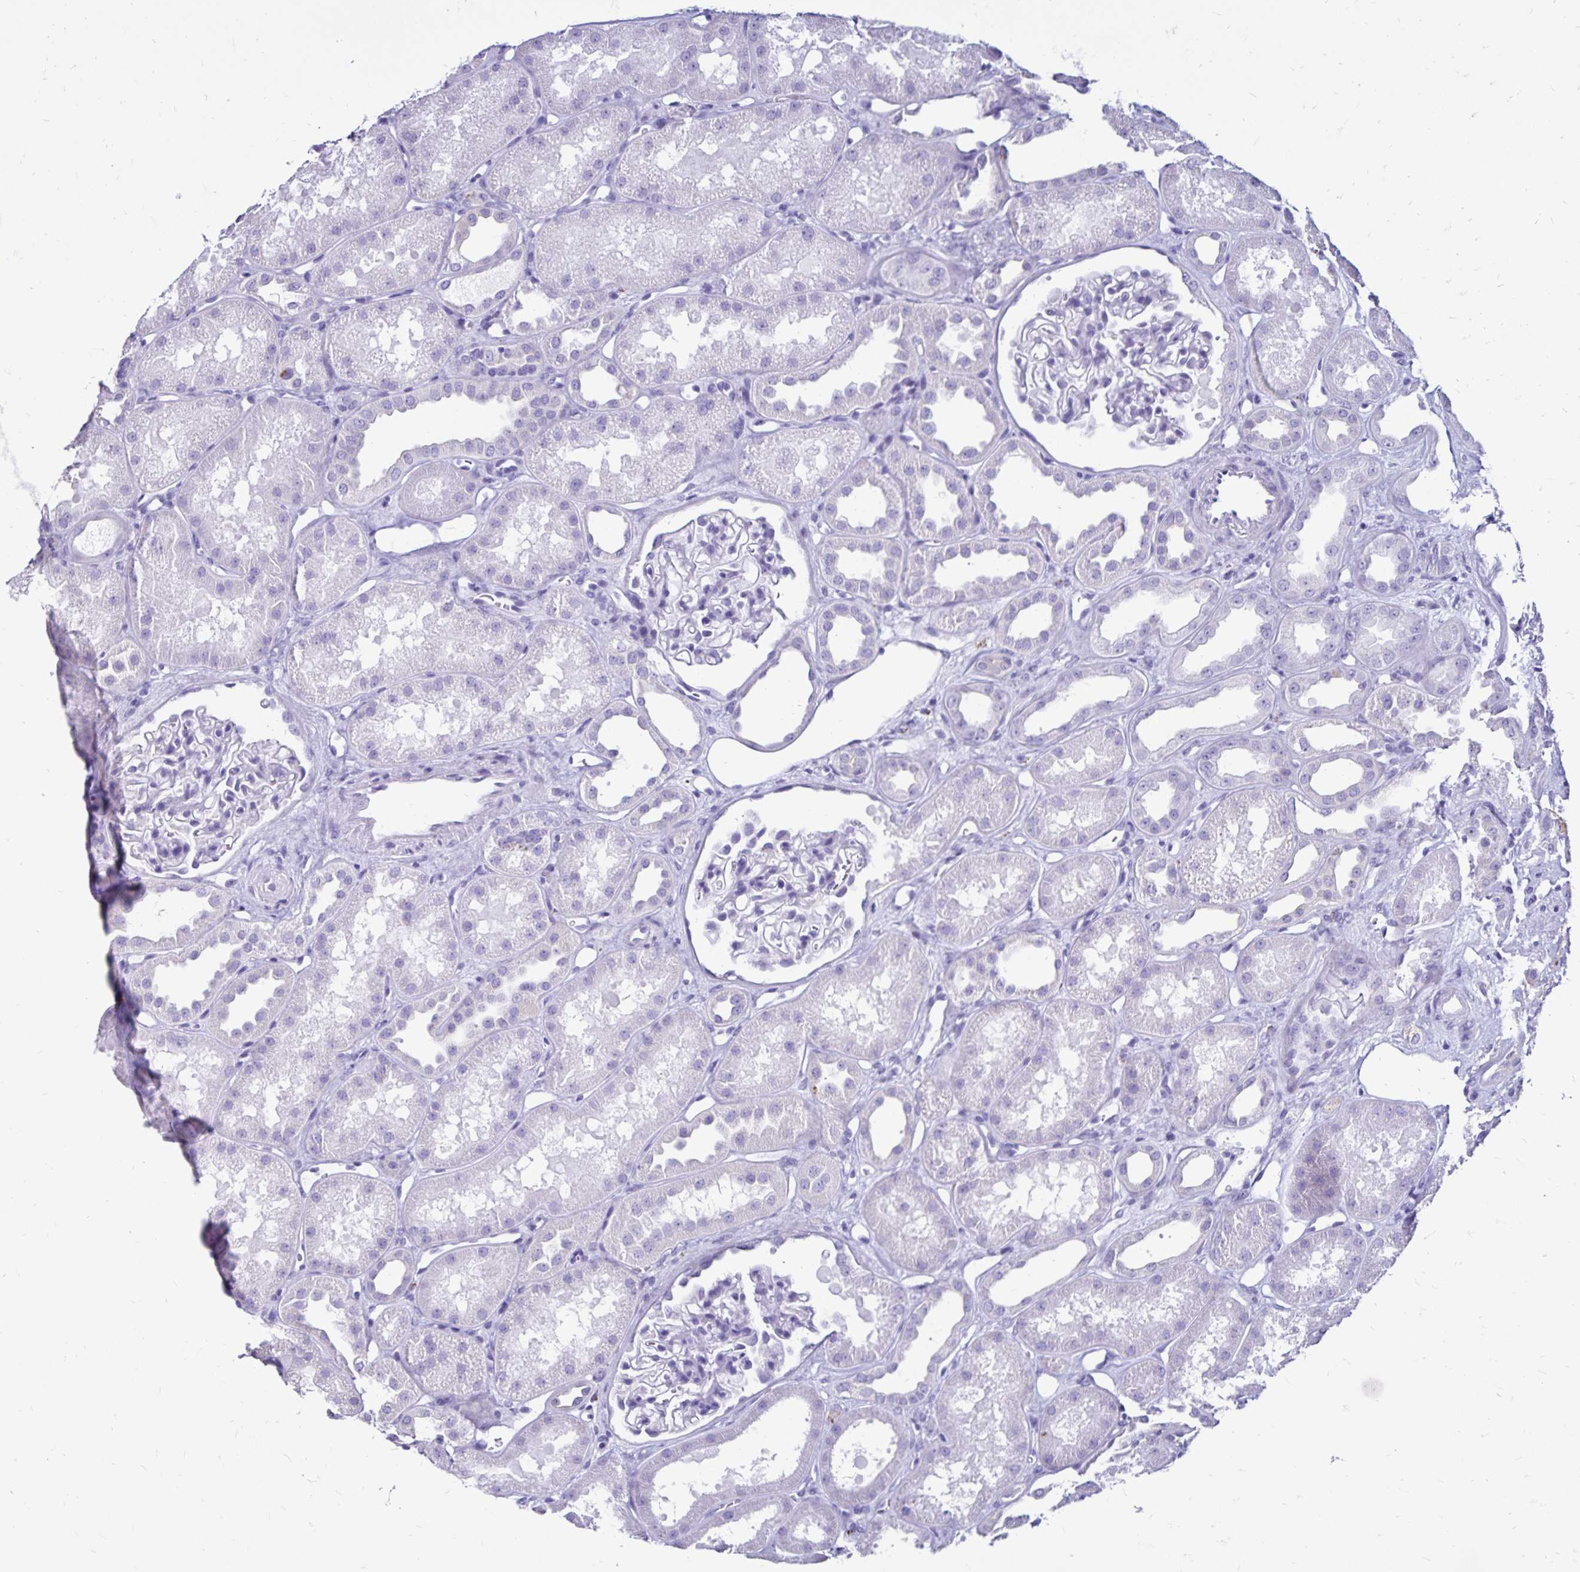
{"staining": {"intensity": "negative", "quantity": "none", "location": "none"}, "tissue": "kidney", "cell_type": "Cells in glomeruli", "image_type": "normal", "snomed": [{"axis": "morphology", "description": "Normal tissue, NOS"}, {"axis": "topography", "description": "Kidney"}], "caption": "High power microscopy micrograph of an IHC image of benign kidney, revealing no significant expression in cells in glomeruli. The staining was performed using DAB to visualize the protein expression in brown, while the nuclei were stained in blue with hematoxylin (Magnification: 20x).", "gene": "EVPL", "patient": {"sex": "male", "age": 61}}